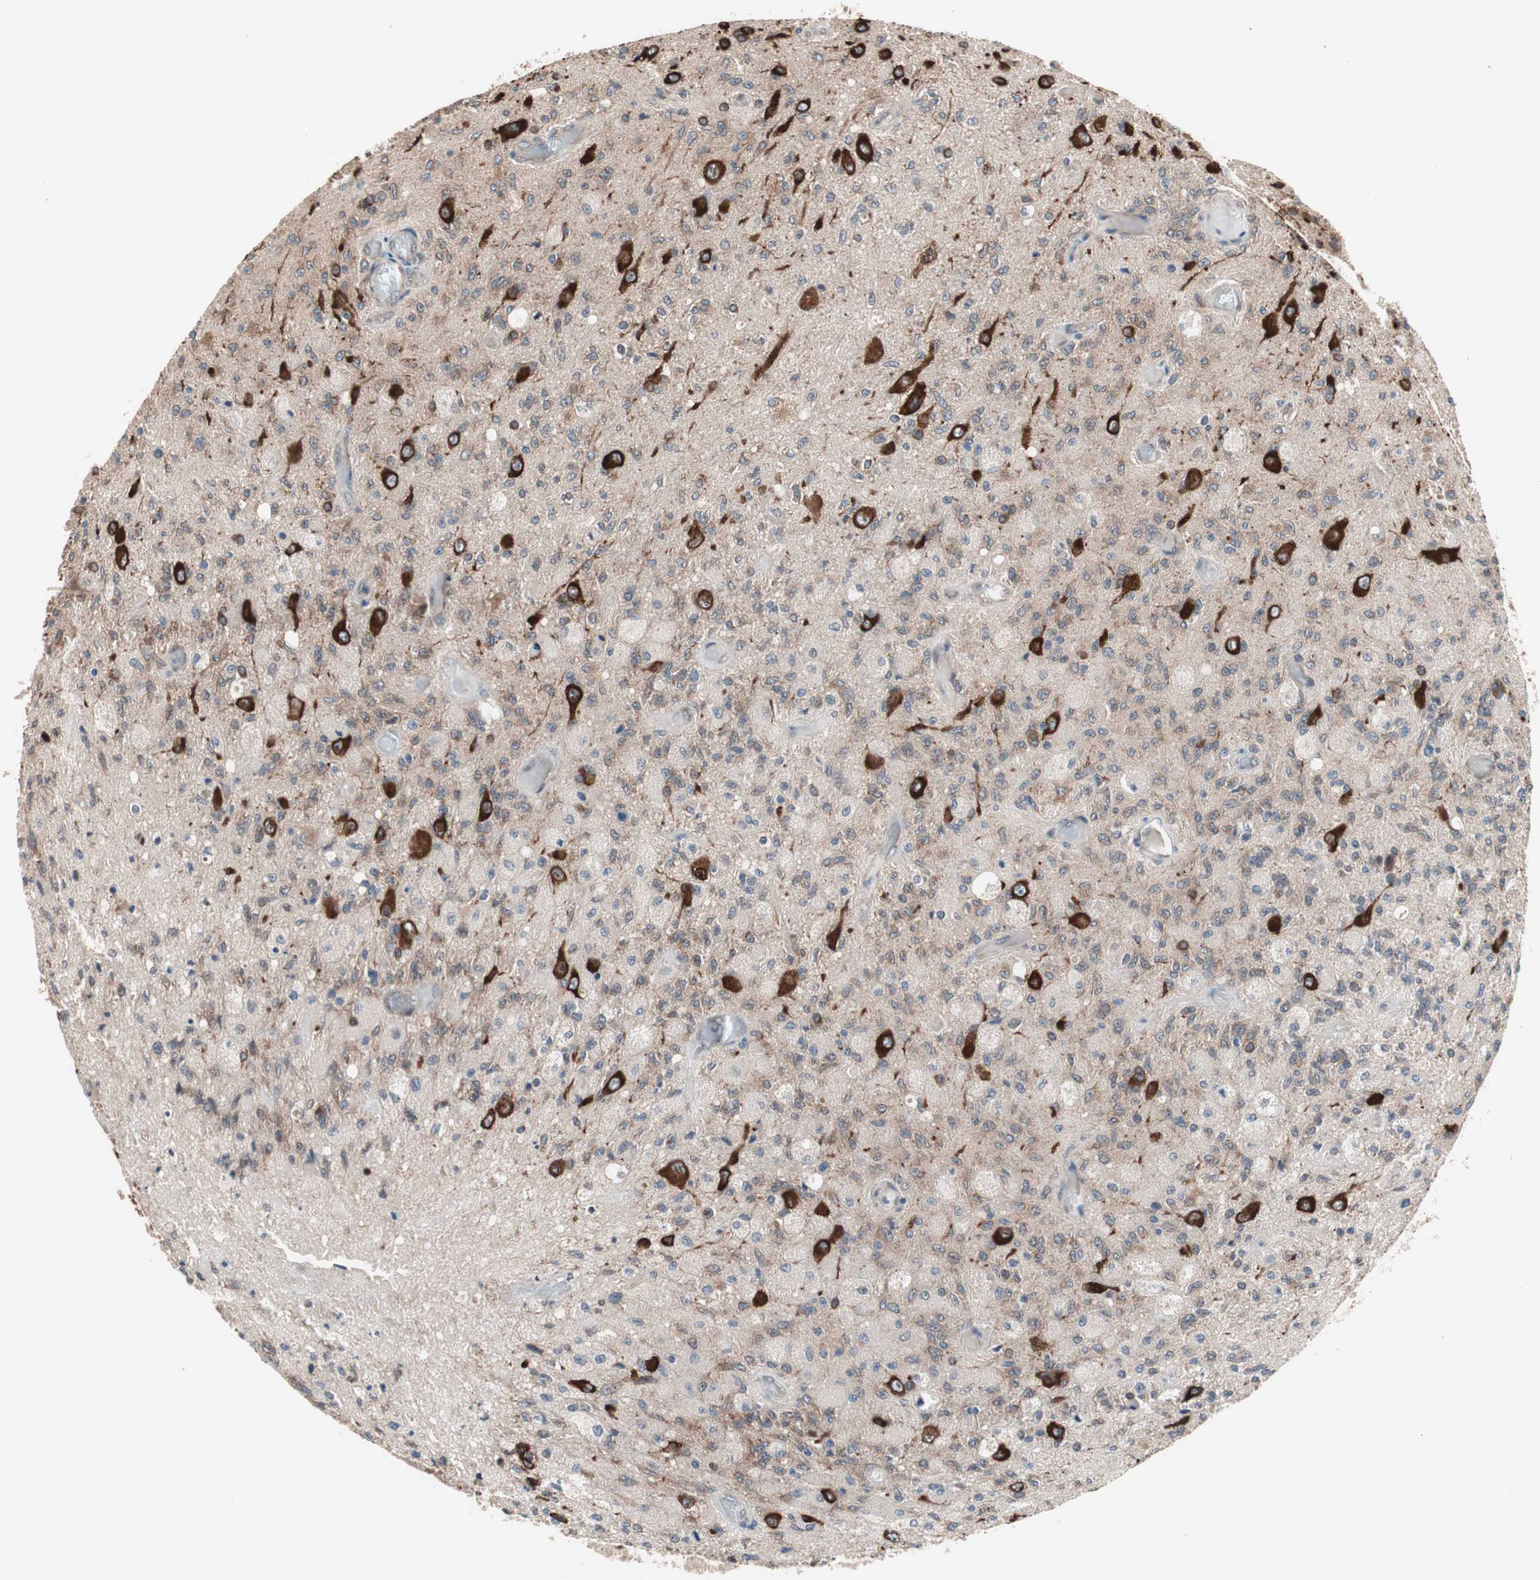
{"staining": {"intensity": "weak", "quantity": "<25%", "location": "cytoplasmic/membranous"}, "tissue": "glioma", "cell_type": "Tumor cells", "image_type": "cancer", "snomed": [{"axis": "morphology", "description": "Normal tissue, NOS"}, {"axis": "morphology", "description": "Glioma, malignant, High grade"}, {"axis": "topography", "description": "Cerebral cortex"}], "caption": "The micrograph demonstrates no staining of tumor cells in high-grade glioma (malignant).", "gene": "IRS1", "patient": {"sex": "male", "age": 77}}